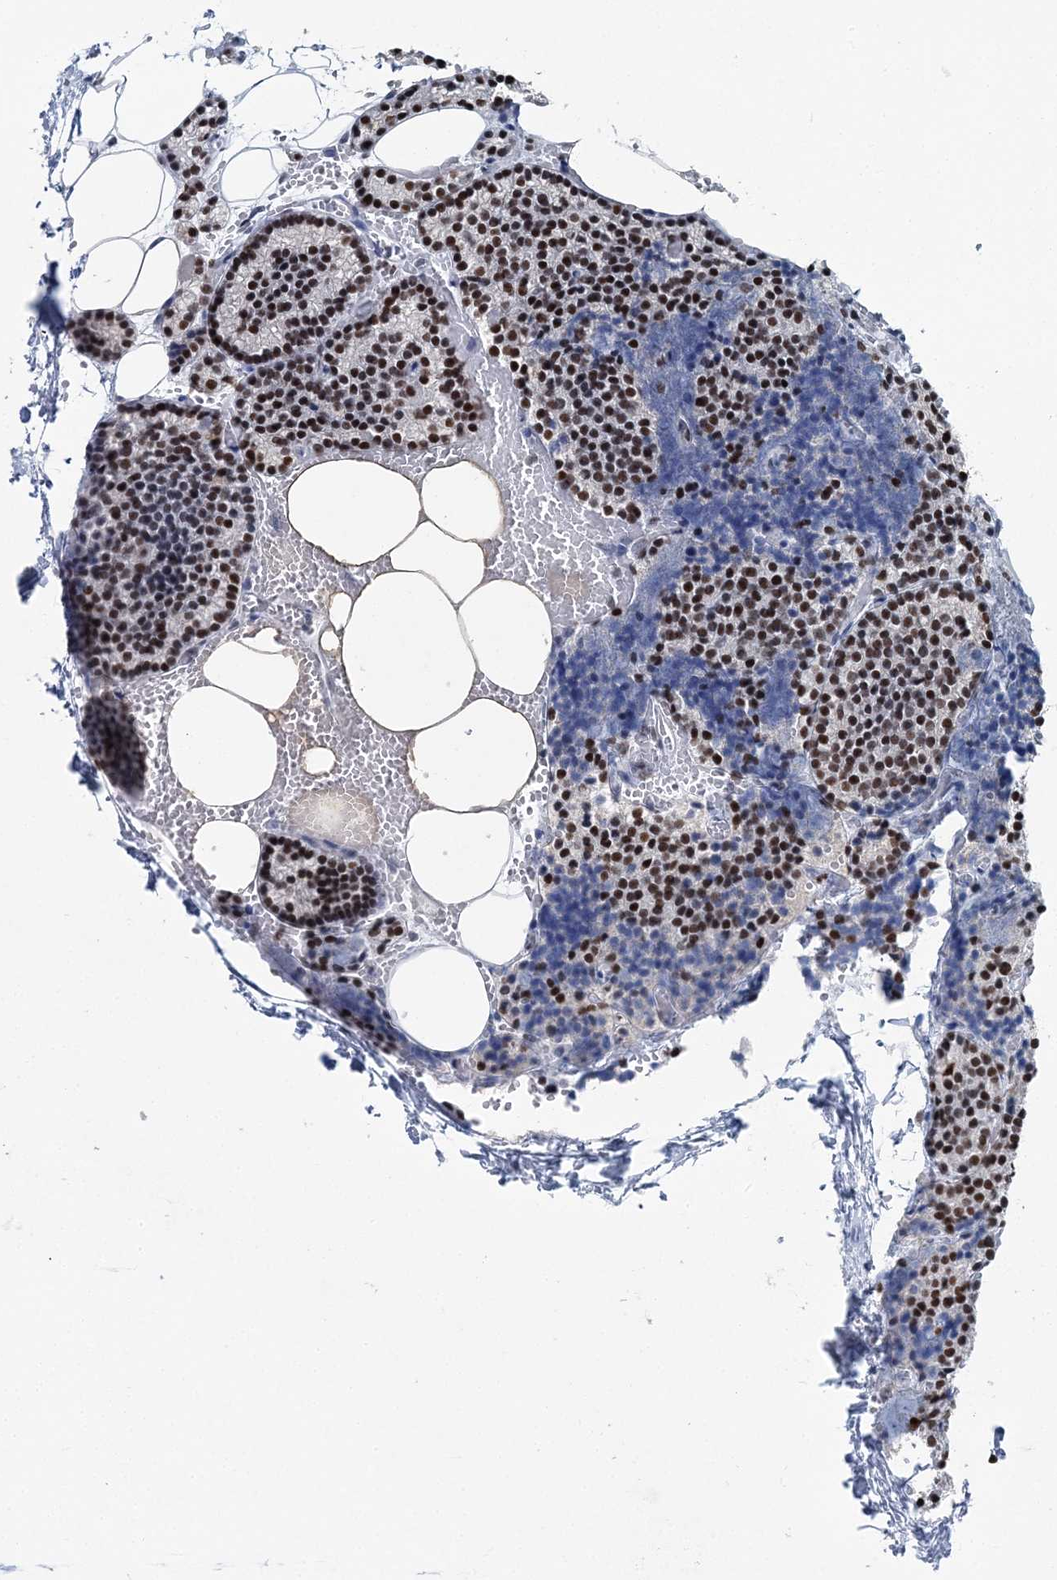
{"staining": {"intensity": "moderate", "quantity": ">75%", "location": "nuclear"}, "tissue": "parathyroid gland", "cell_type": "Glandular cells", "image_type": "normal", "snomed": [{"axis": "morphology", "description": "Normal tissue, NOS"}, {"axis": "topography", "description": "Parathyroid gland"}], "caption": "The micrograph exhibits staining of unremarkable parathyroid gland, revealing moderate nuclear protein expression (brown color) within glandular cells.", "gene": "HAT1", "patient": {"sex": "male", "age": 58}}